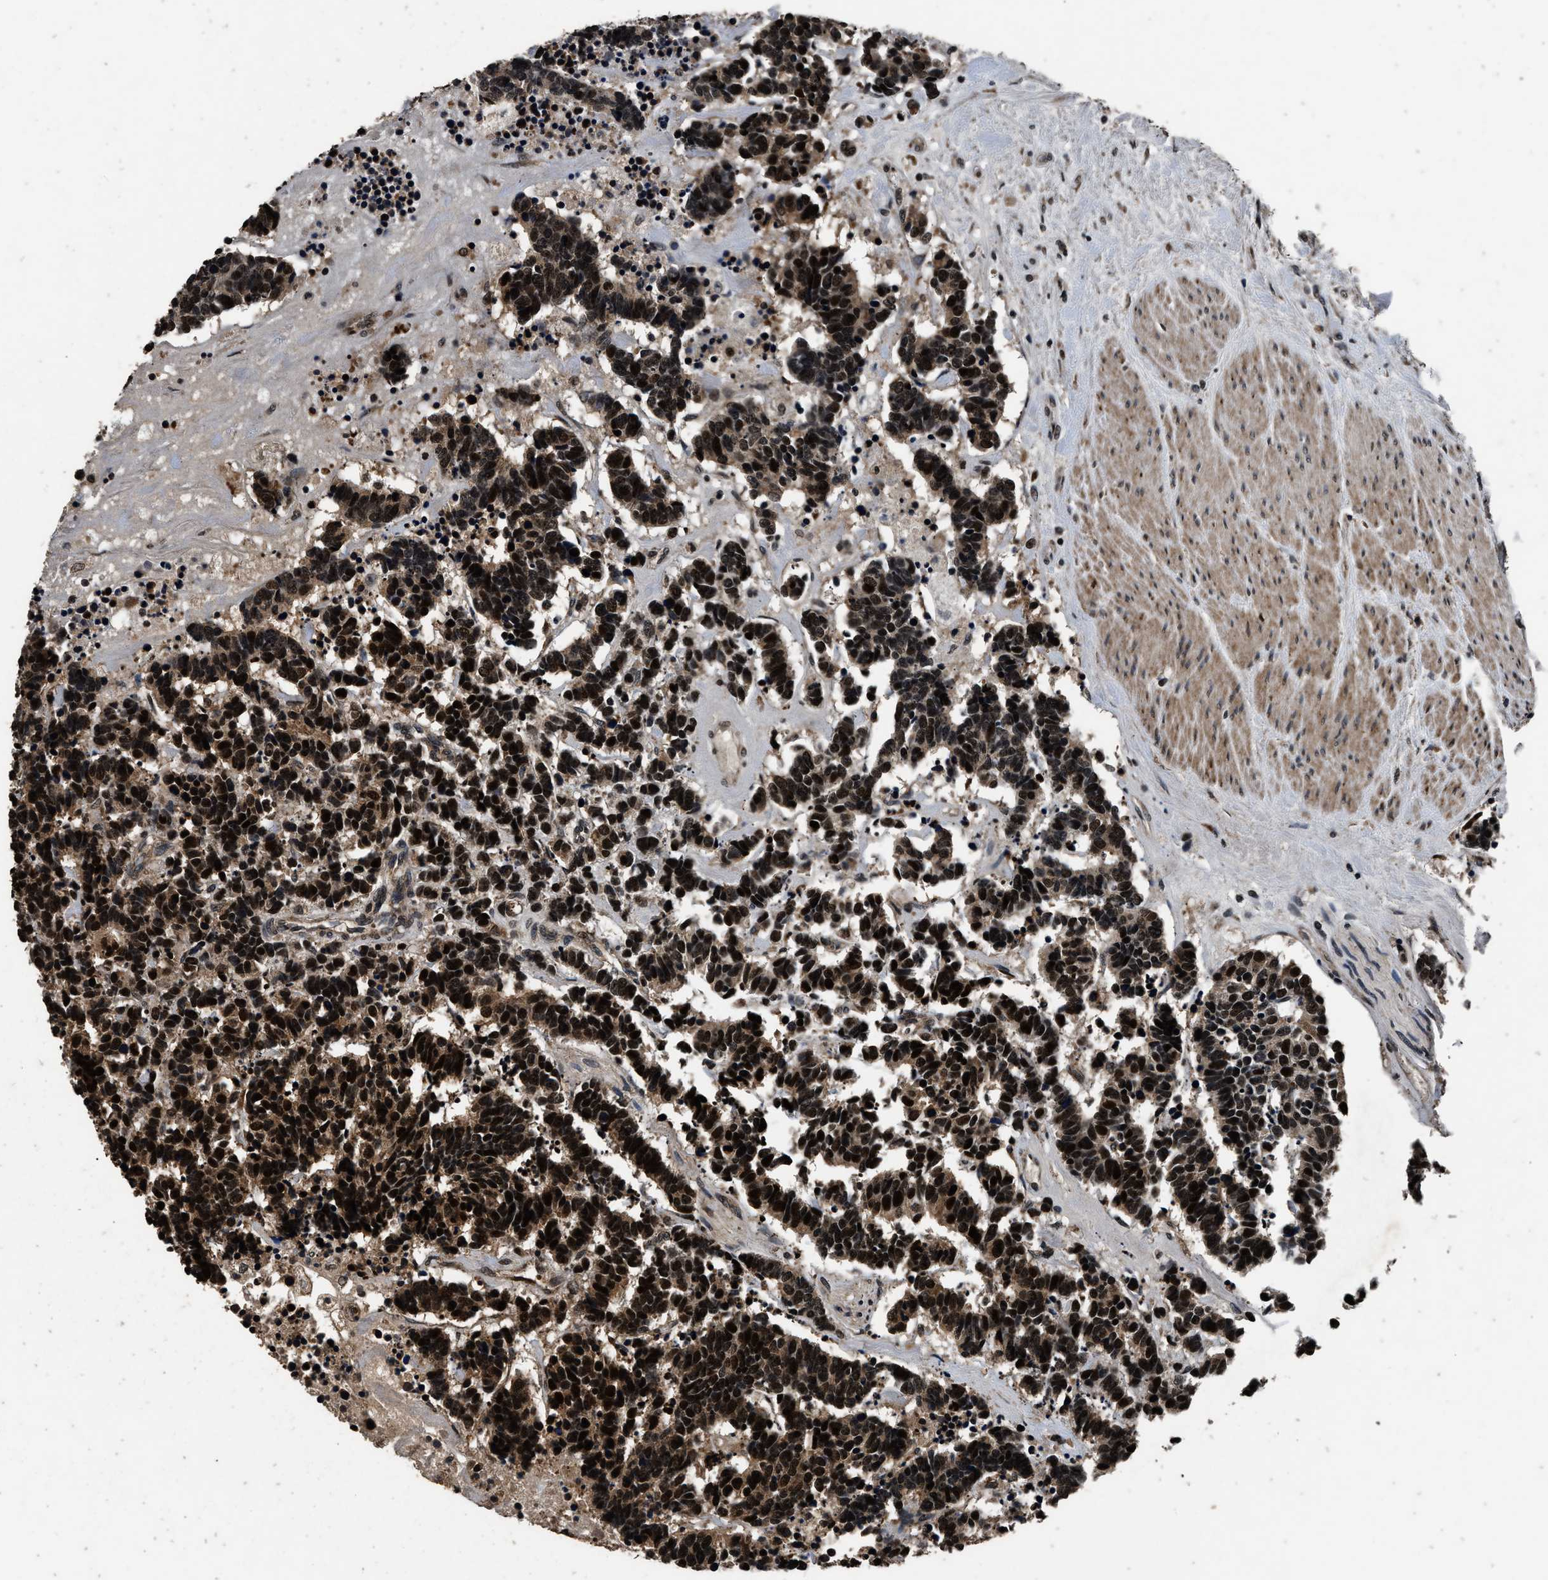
{"staining": {"intensity": "strong", "quantity": ">75%", "location": "nuclear"}, "tissue": "carcinoid", "cell_type": "Tumor cells", "image_type": "cancer", "snomed": [{"axis": "morphology", "description": "Carcinoma, NOS"}, {"axis": "morphology", "description": "Carcinoid, malignant, NOS"}, {"axis": "topography", "description": "Urinary bladder"}], "caption": "IHC histopathology image of neoplastic tissue: carcinoid stained using immunohistochemistry (IHC) shows high levels of strong protein expression localized specifically in the nuclear of tumor cells, appearing as a nuclear brown color.", "gene": "CSTF1", "patient": {"sex": "male", "age": 57}}